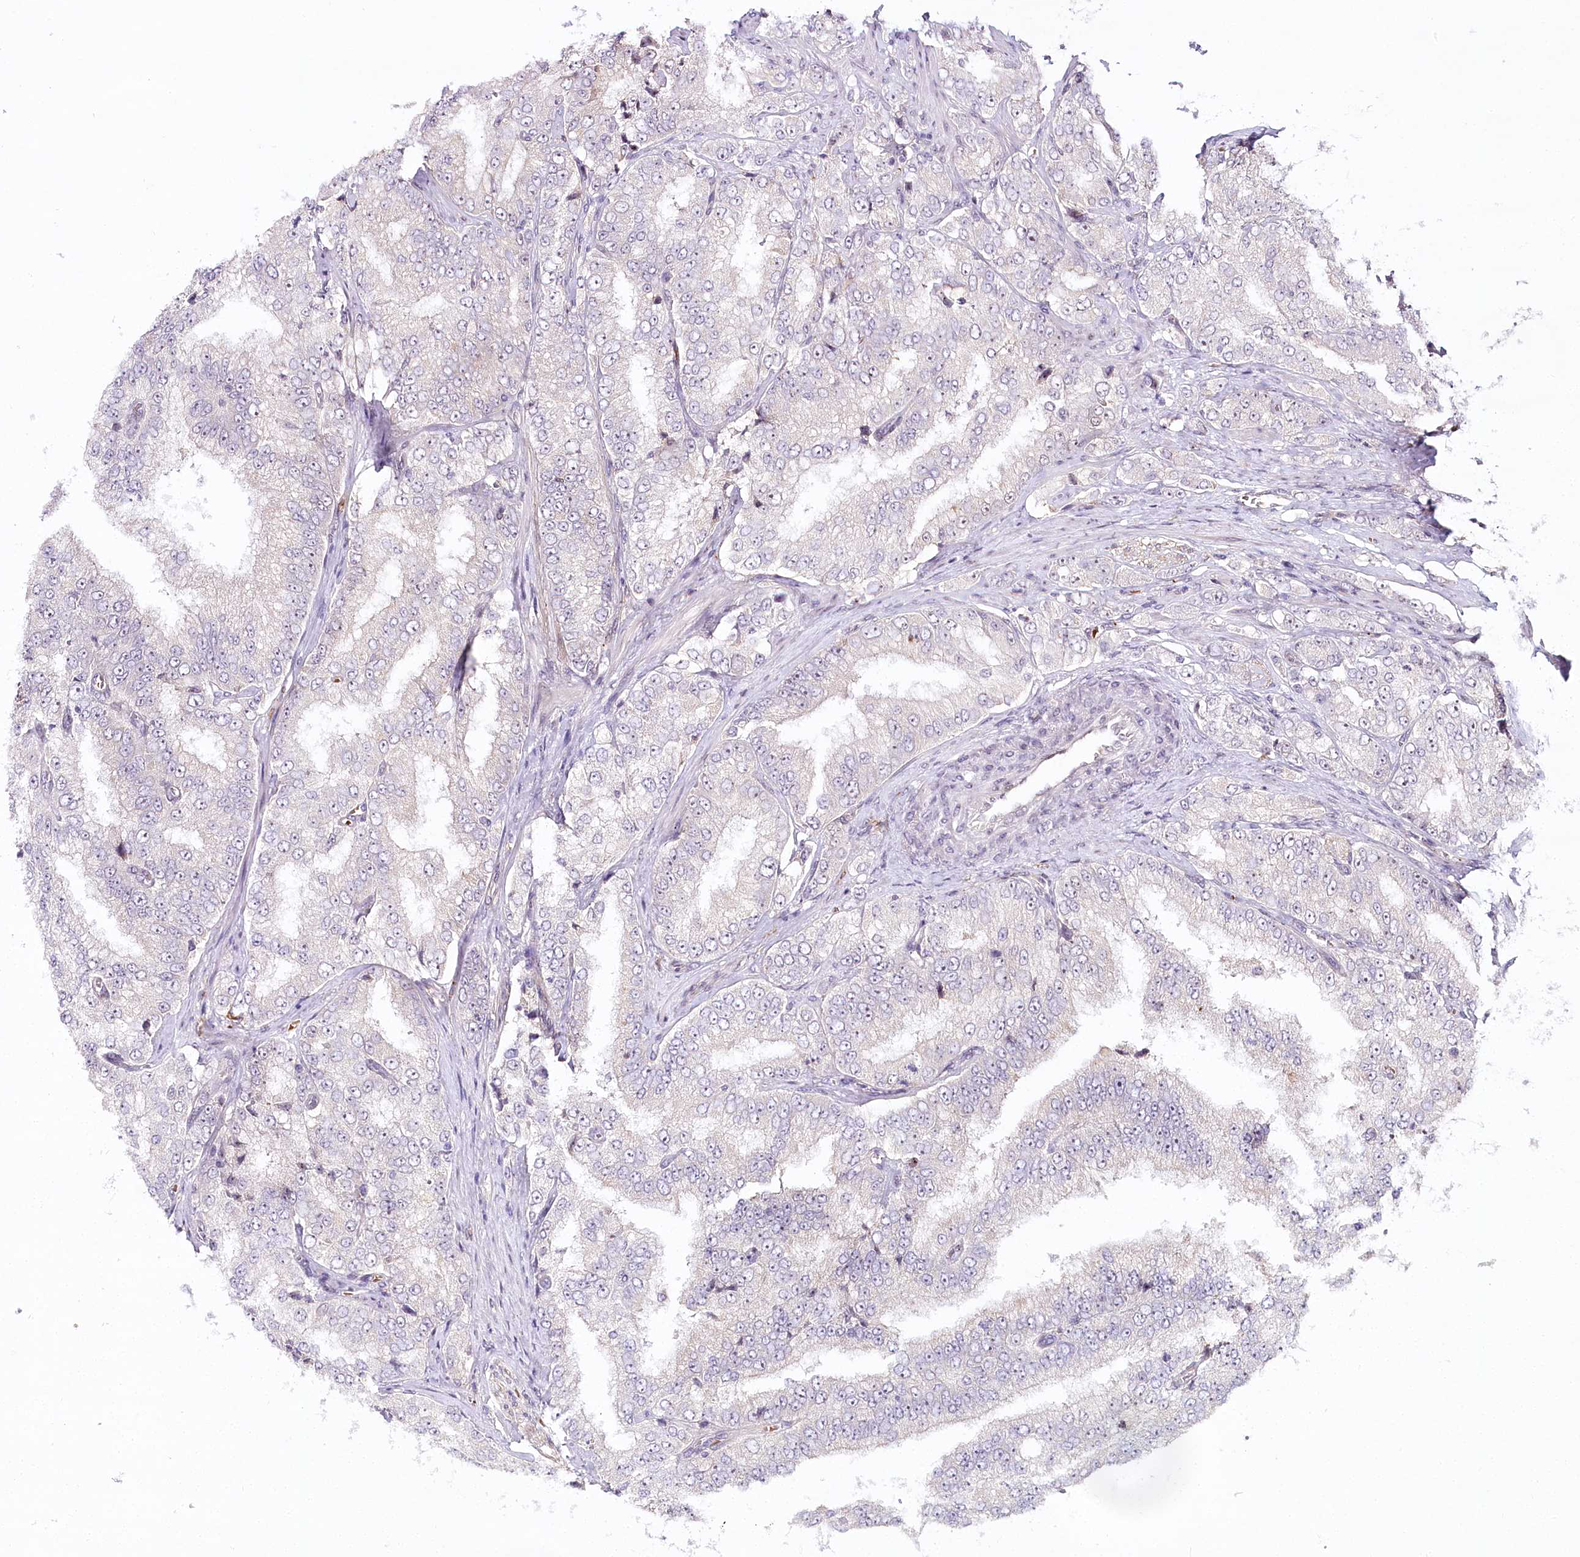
{"staining": {"intensity": "negative", "quantity": "none", "location": "none"}, "tissue": "prostate cancer", "cell_type": "Tumor cells", "image_type": "cancer", "snomed": [{"axis": "morphology", "description": "Adenocarcinoma, High grade"}, {"axis": "topography", "description": "Prostate"}], "caption": "Immunohistochemistry micrograph of prostate cancer (adenocarcinoma (high-grade)) stained for a protein (brown), which shows no positivity in tumor cells. (IHC, brightfield microscopy, high magnification).", "gene": "WDR36", "patient": {"sex": "male", "age": 58}}